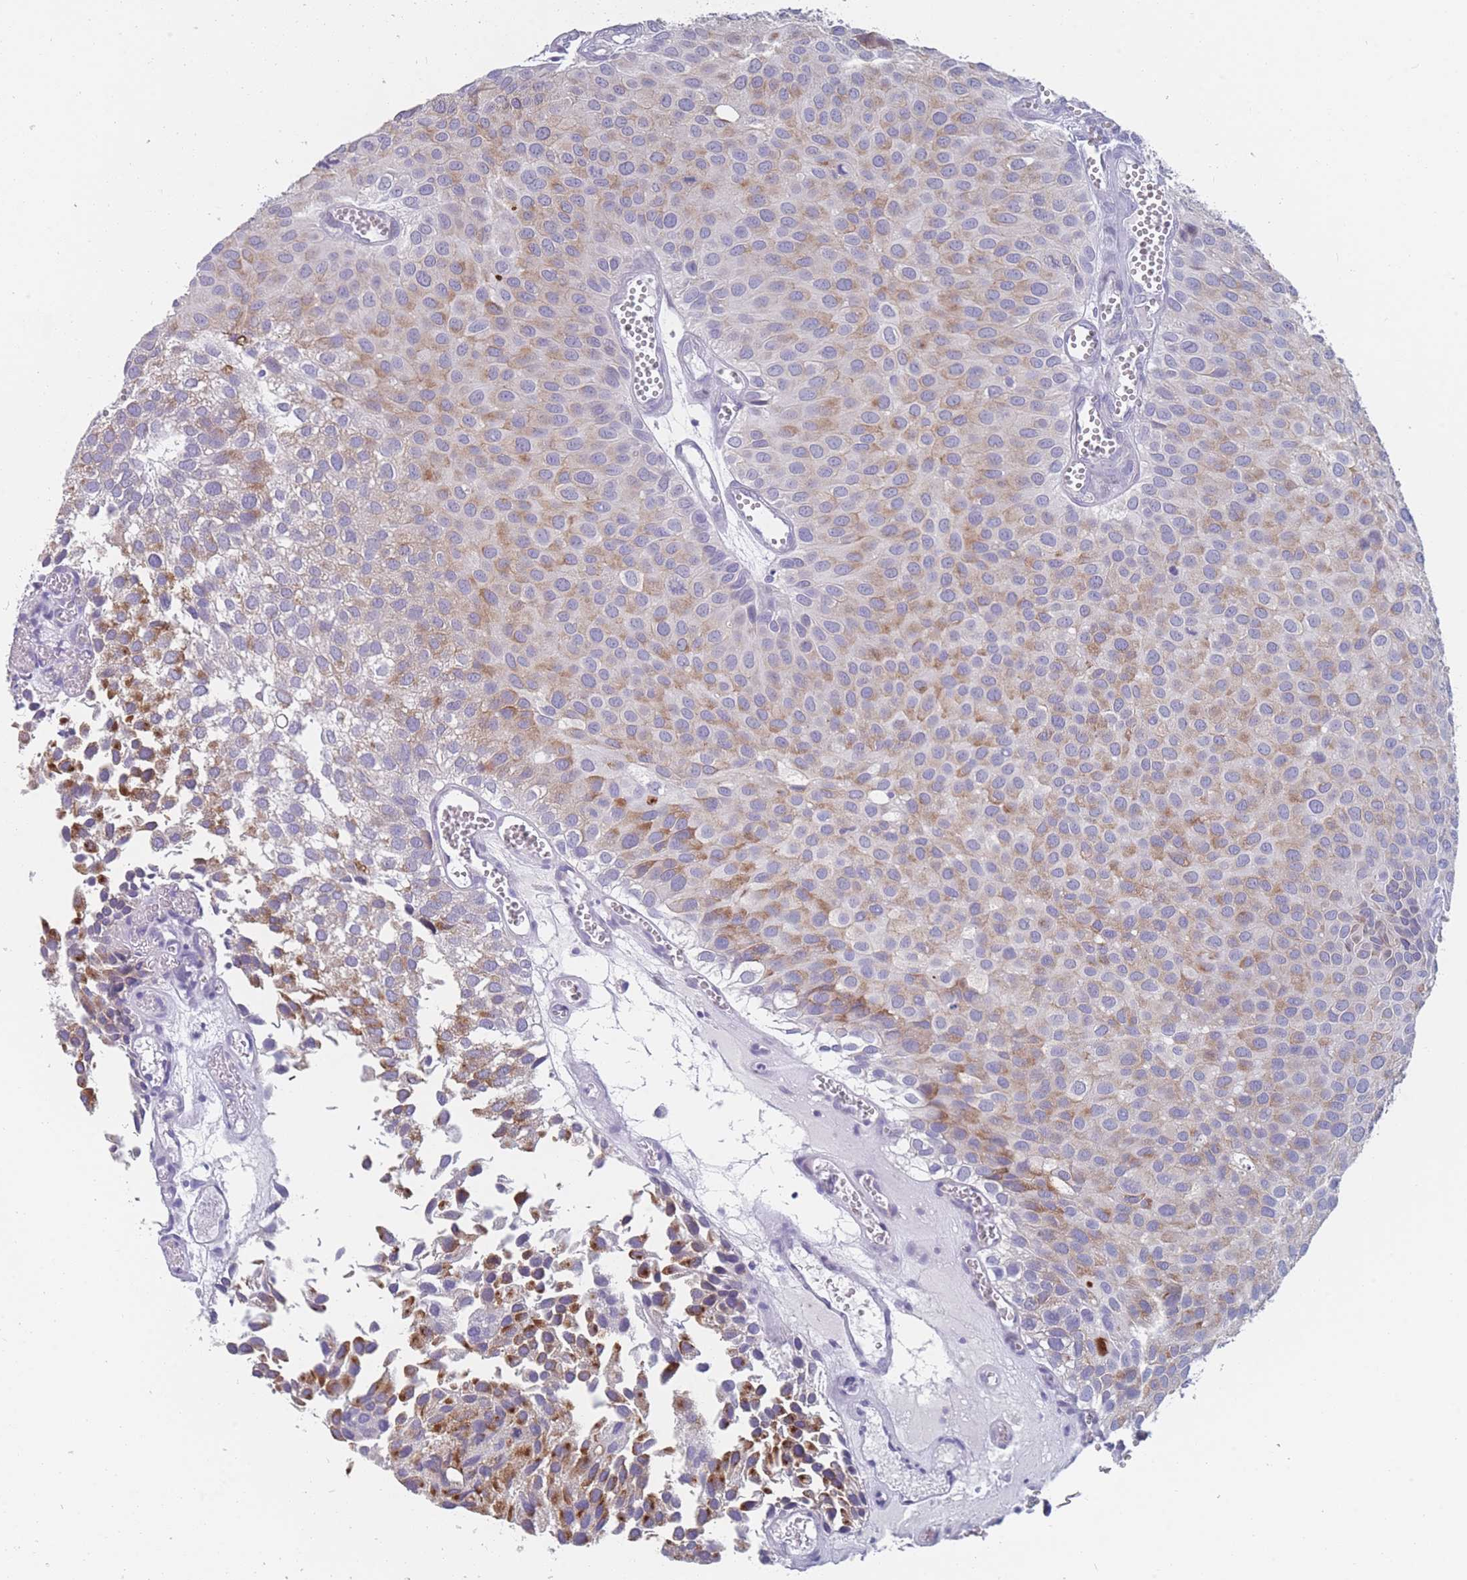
{"staining": {"intensity": "moderate", "quantity": "25%-75%", "location": "cytoplasmic/membranous"}, "tissue": "urothelial cancer", "cell_type": "Tumor cells", "image_type": "cancer", "snomed": [{"axis": "morphology", "description": "Urothelial carcinoma, Low grade"}, {"axis": "topography", "description": "Urinary bladder"}], "caption": "Urothelial carcinoma (low-grade) stained with a protein marker displays moderate staining in tumor cells.", "gene": "PIGU", "patient": {"sex": "male", "age": 88}}